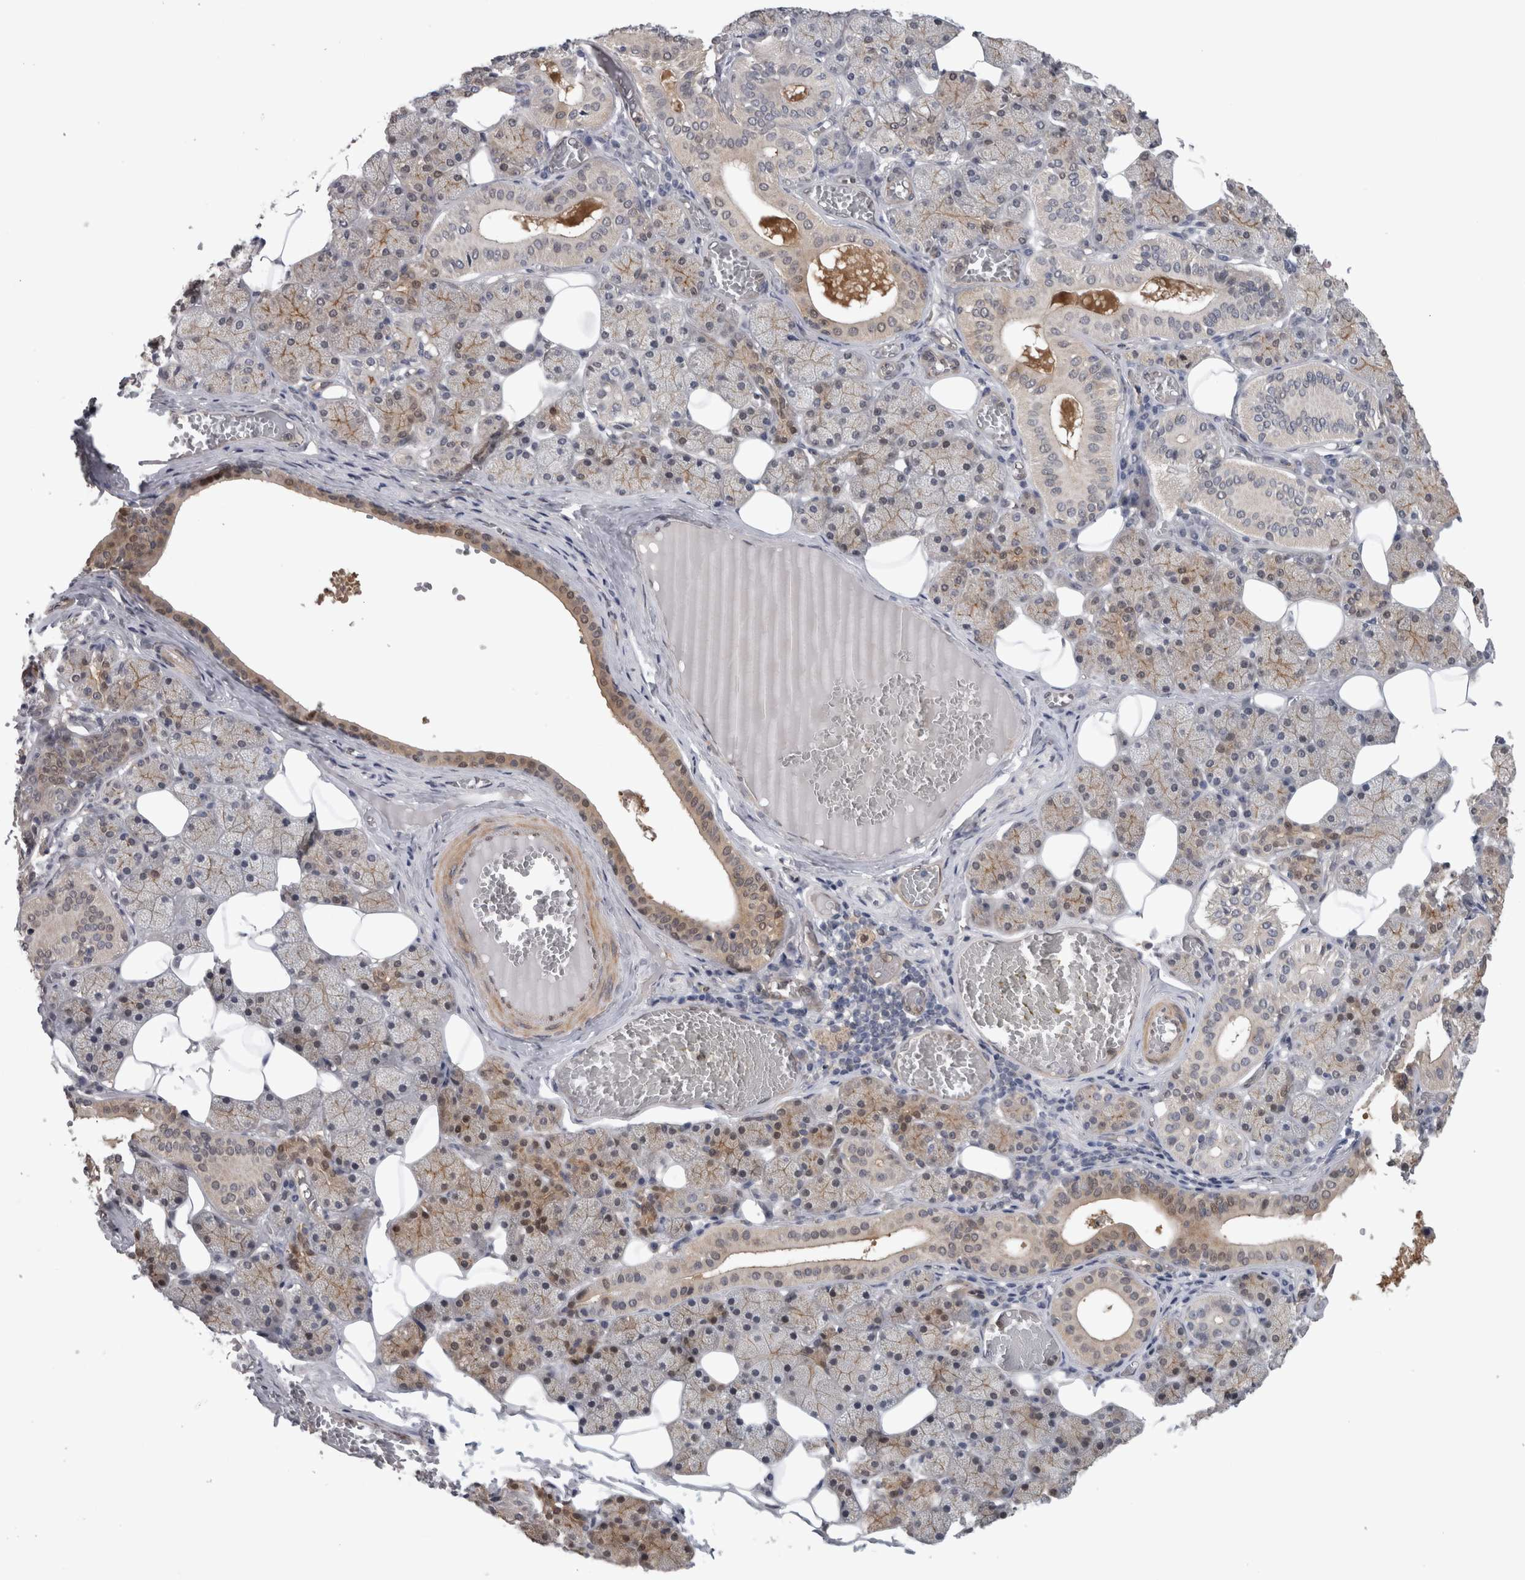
{"staining": {"intensity": "moderate", "quantity": "25%-75%", "location": "cytoplasmic/membranous,nuclear"}, "tissue": "salivary gland", "cell_type": "Glandular cells", "image_type": "normal", "snomed": [{"axis": "morphology", "description": "Normal tissue, NOS"}, {"axis": "topography", "description": "Salivary gland"}], "caption": "The histopathology image demonstrates immunohistochemical staining of unremarkable salivary gland. There is moderate cytoplasmic/membranous,nuclear staining is identified in approximately 25%-75% of glandular cells.", "gene": "NAPRT", "patient": {"sex": "female", "age": 33}}